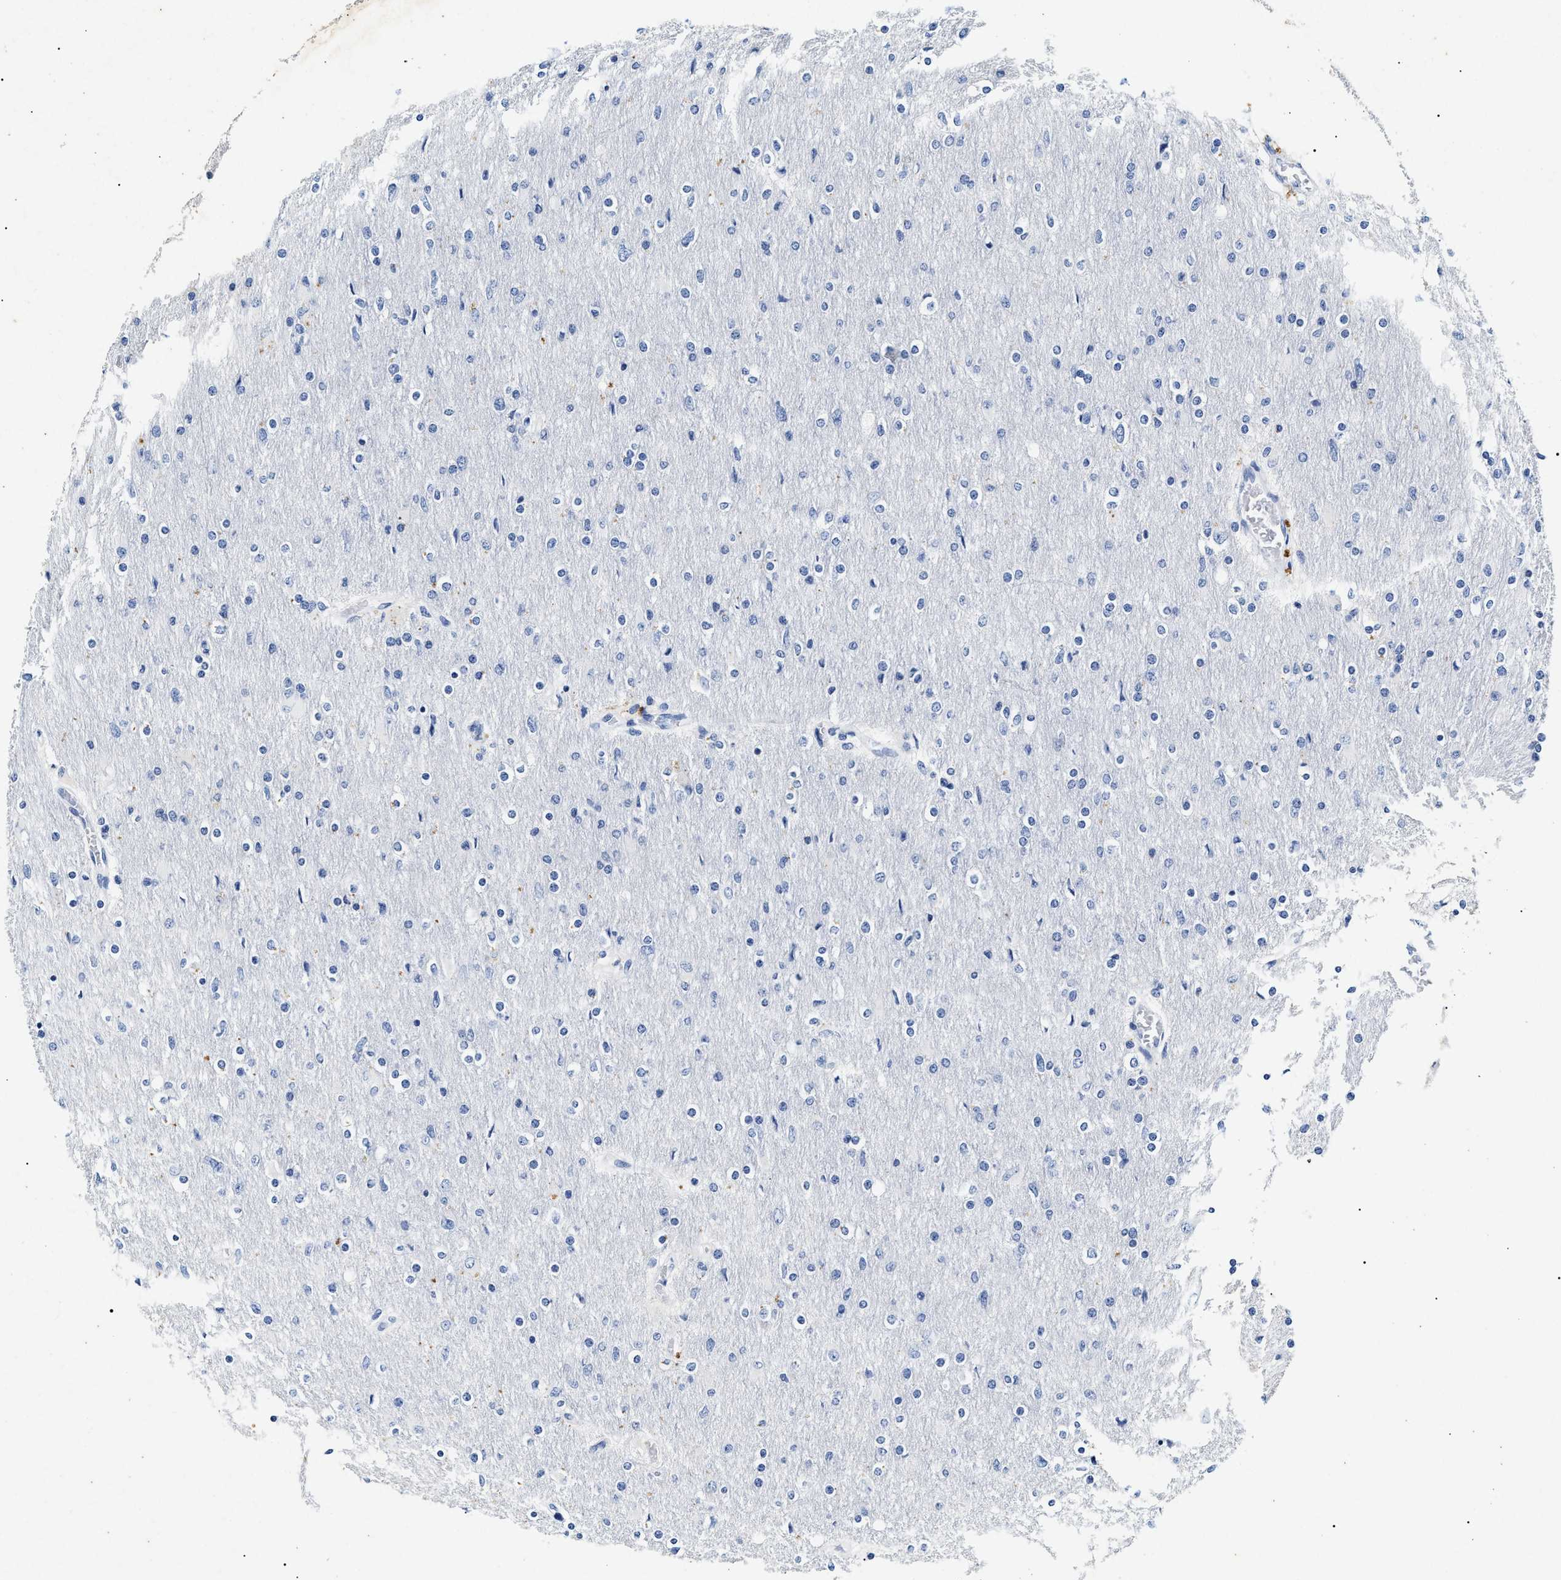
{"staining": {"intensity": "negative", "quantity": "none", "location": "none"}, "tissue": "glioma", "cell_type": "Tumor cells", "image_type": "cancer", "snomed": [{"axis": "morphology", "description": "Glioma, malignant, High grade"}, {"axis": "topography", "description": "Cerebral cortex"}], "caption": "DAB immunohistochemical staining of malignant high-grade glioma demonstrates no significant staining in tumor cells. (DAB (3,3'-diaminobenzidine) immunohistochemistry (IHC) visualized using brightfield microscopy, high magnification).", "gene": "LRRC8E", "patient": {"sex": "female", "age": 36}}